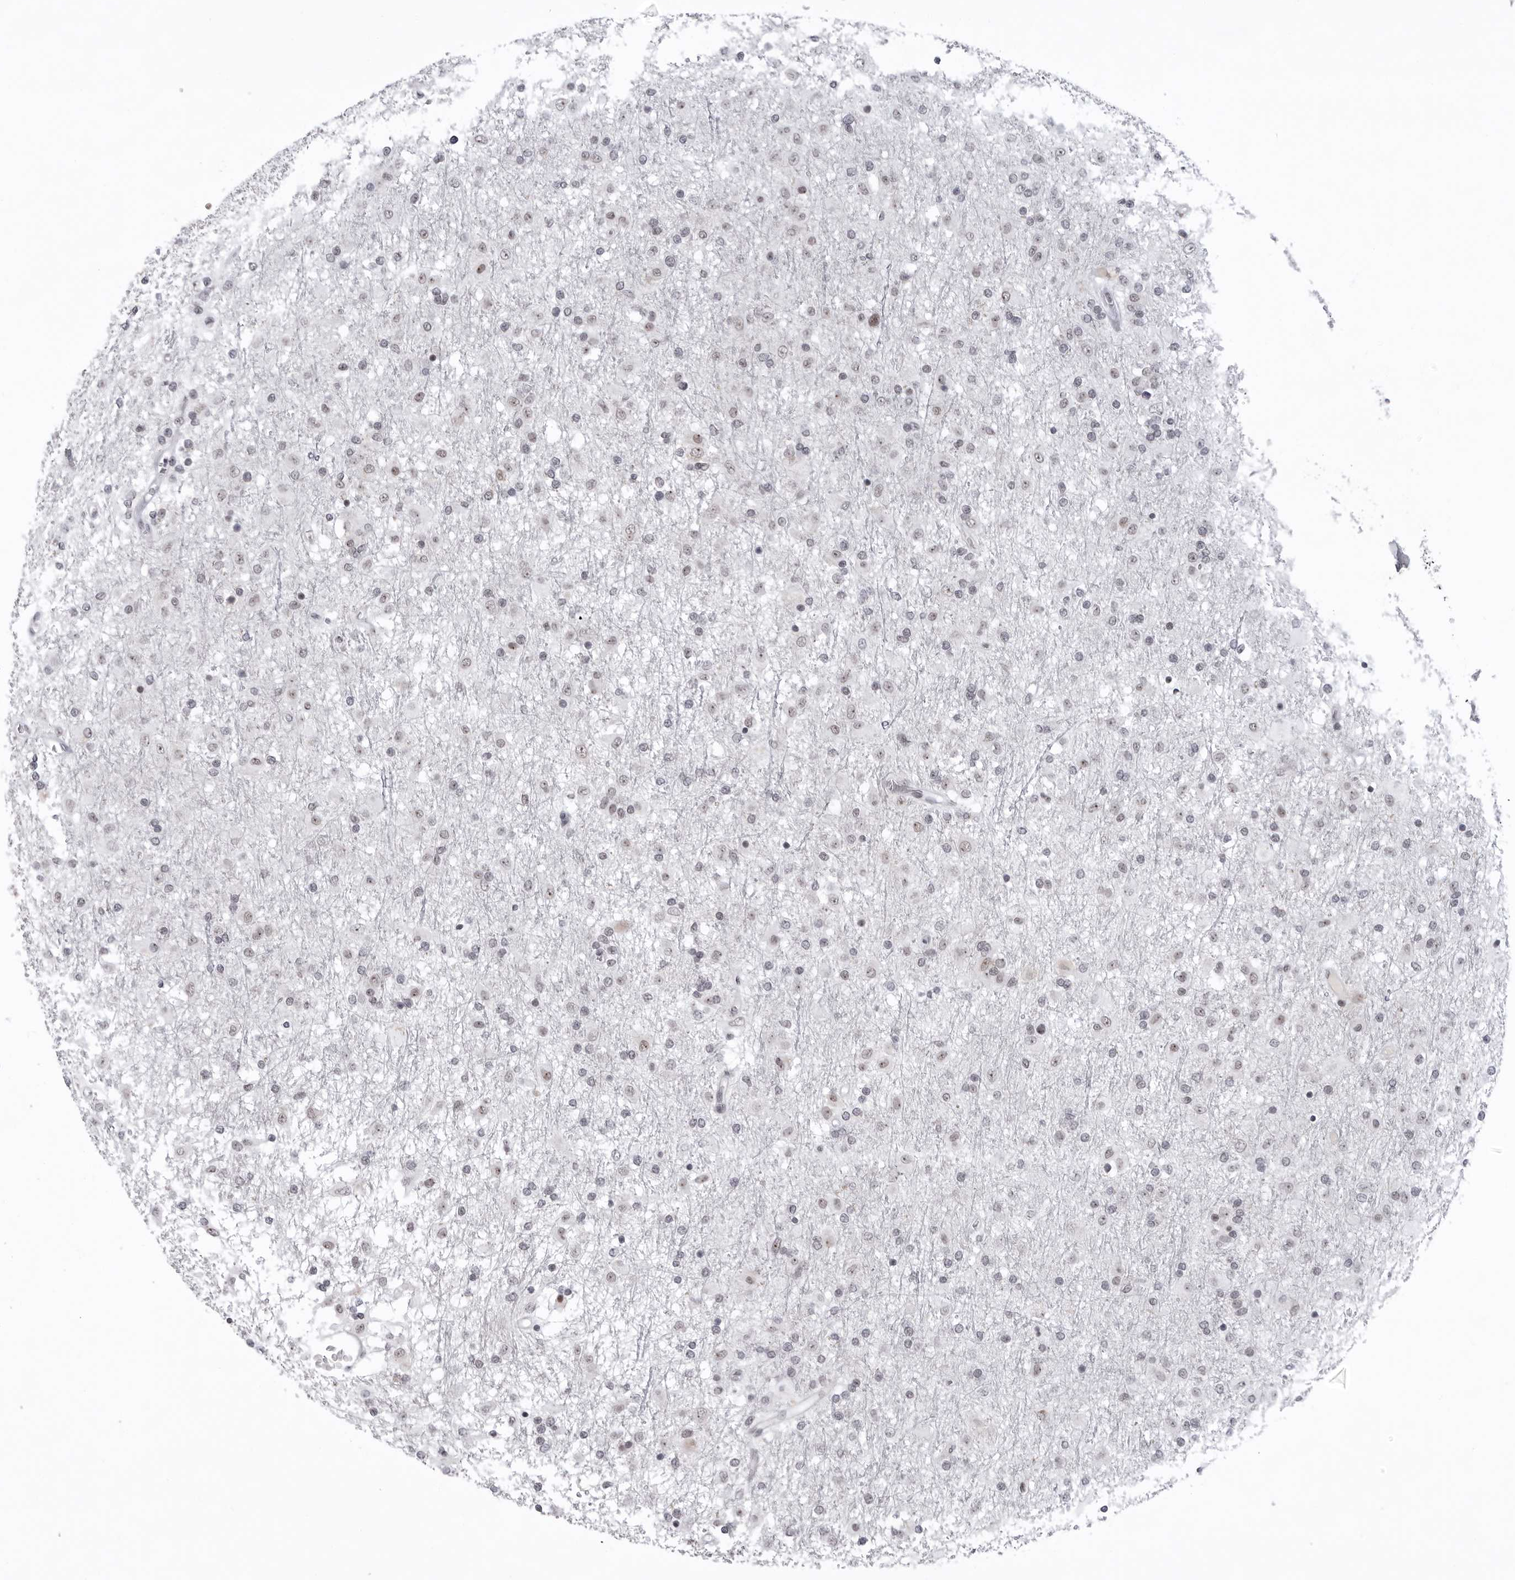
{"staining": {"intensity": "weak", "quantity": ">75%", "location": "nuclear"}, "tissue": "glioma", "cell_type": "Tumor cells", "image_type": "cancer", "snomed": [{"axis": "morphology", "description": "Glioma, malignant, Low grade"}, {"axis": "topography", "description": "Brain"}], "caption": "Immunohistochemical staining of low-grade glioma (malignant) displays weak nuclear protein expression in approximately >75% of tumor cells.", "gene": "EXOSC10", "patient": {"sex": "male", "age": 65}}